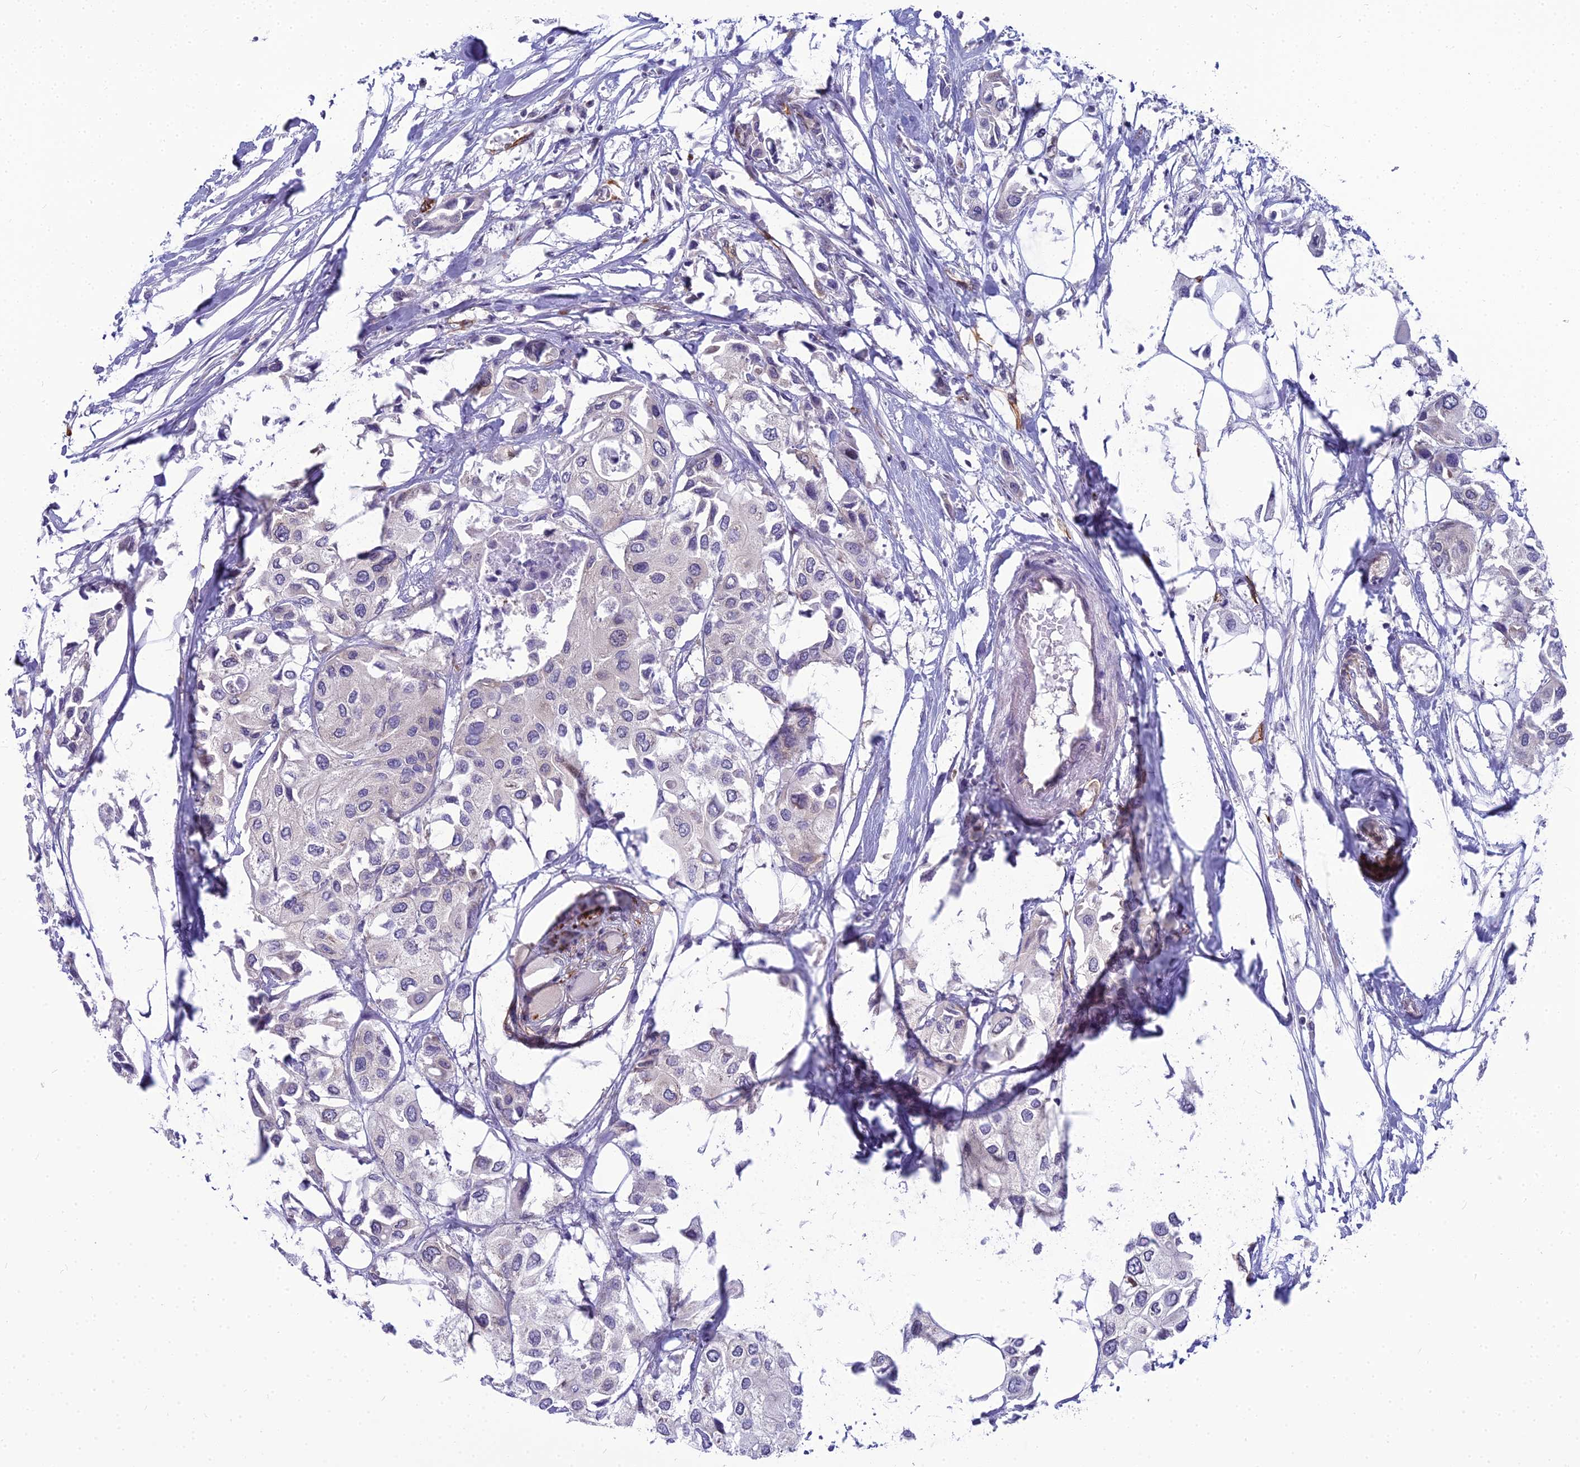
{"staining": {"intensity": "negative", "quantity": "none", "location": "none"}, "tissue": "urothelial cancer", "cell_type": "Tumor cells", "image_type": "cancer", "snomed": [{"axis": "morphology", "description": "Urothelial carcinoma, High grade"}, {"axis": "topography", "description": "Urinary bladder"}], "caption": "The immunohistochemistry micrograph has no significant staining in tumor cells of urothelial carcinoma (high-grade) tissue.", "gene": "RGL3", "patient": {"sex": "male", "age": 64}}